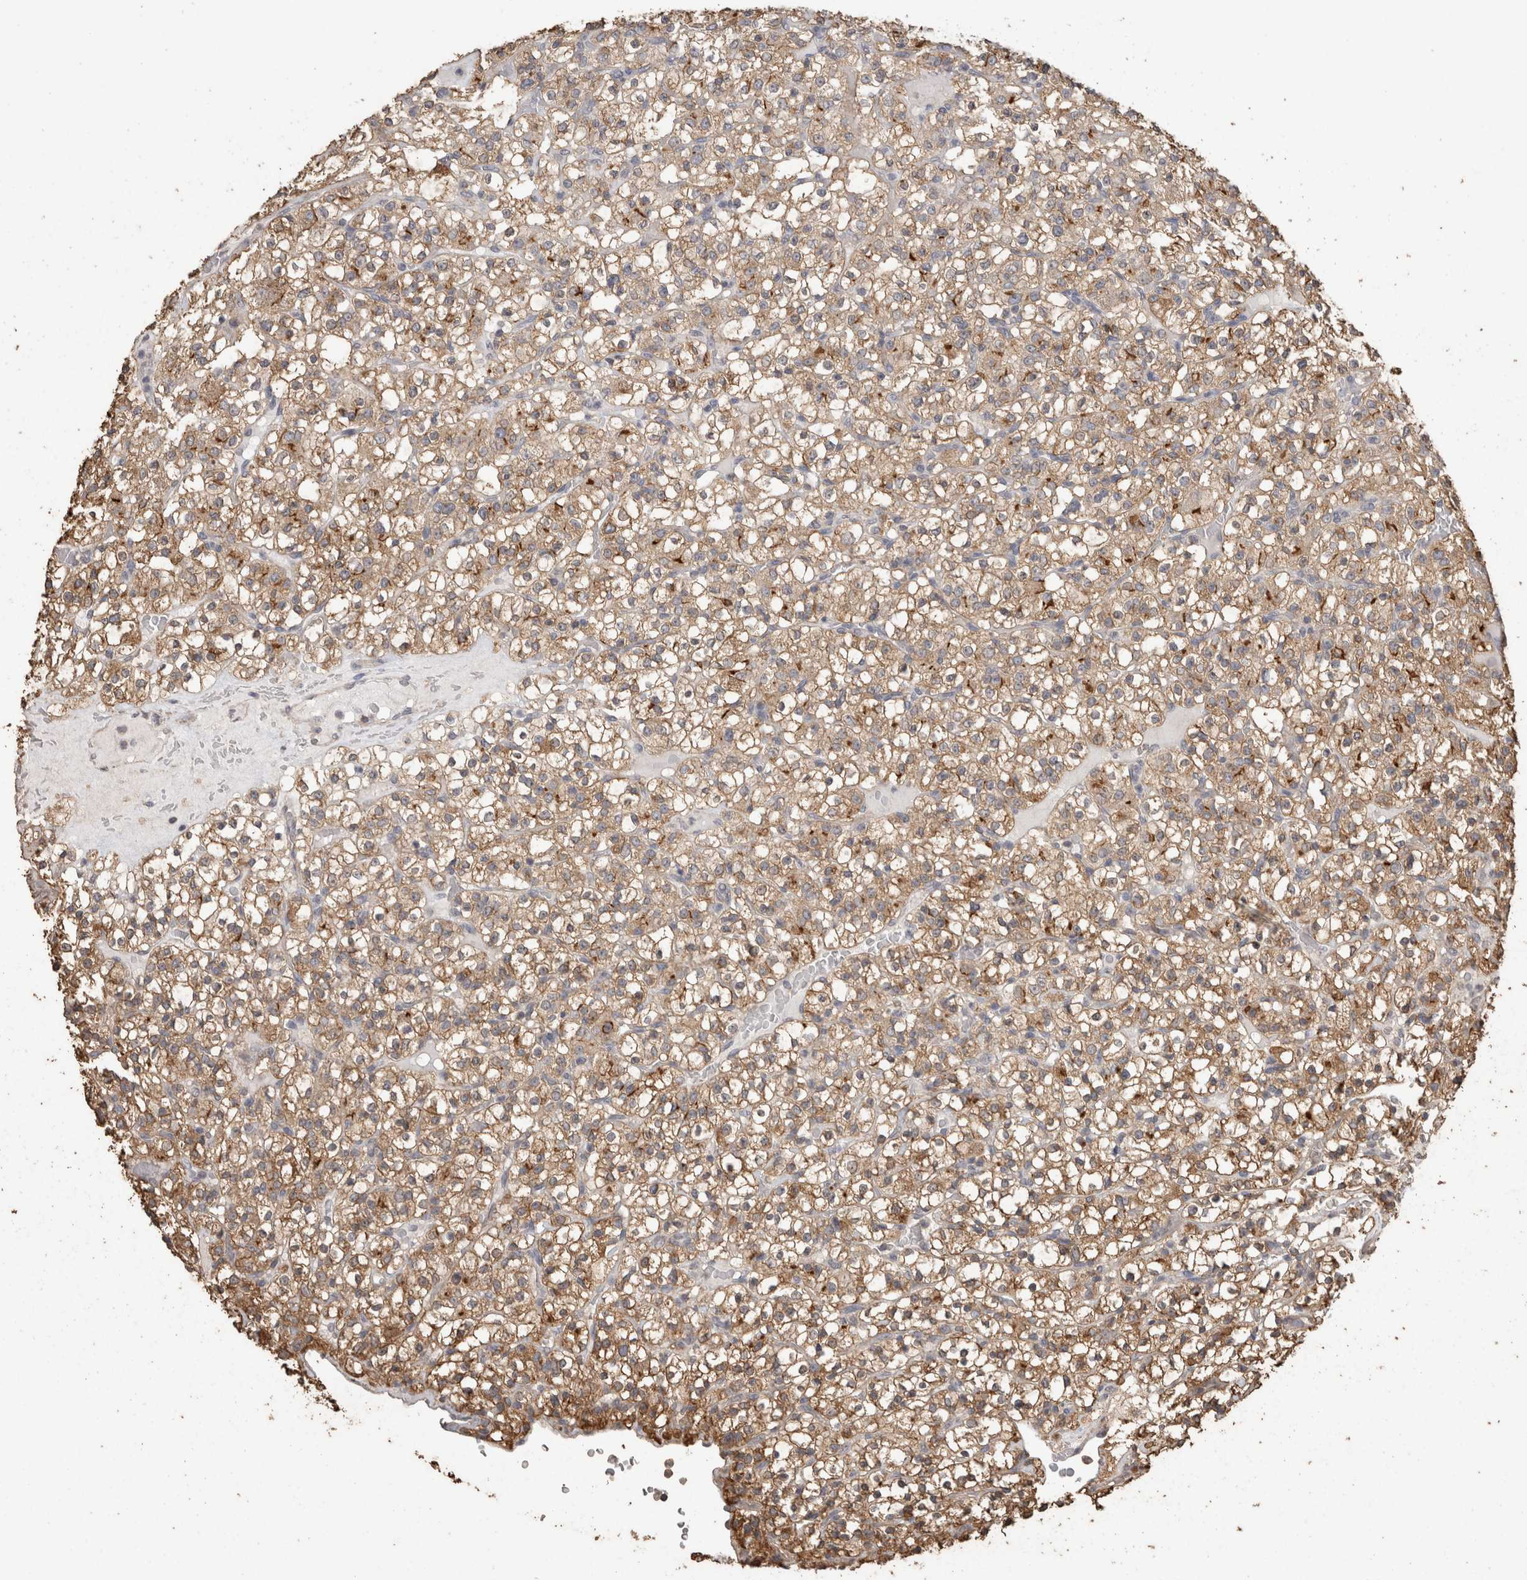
{"staining": {"intensity": "moderate", "quantity": ">75%", "location": "cytoplasmic/membranous"}, "tissue": "renal cancer", "cell_type": "Tumor cells", "image_type": "cancer", "snomed": [{"axis": "morphology", "description": "Normal tissue, NOS"}, {"axis": "morphology", "description": "Adenocarcinoma, NOS"}, {"axis": "topography", "description": "Kidney"}], "caption": "The image exhibits staining of renal cancer, revealing moderate cytoplasmic/membranous protein staining (brown color) within tumor cells.", "gene": "CX3CL1", "patient": {"sex": "female", "age": 72}}